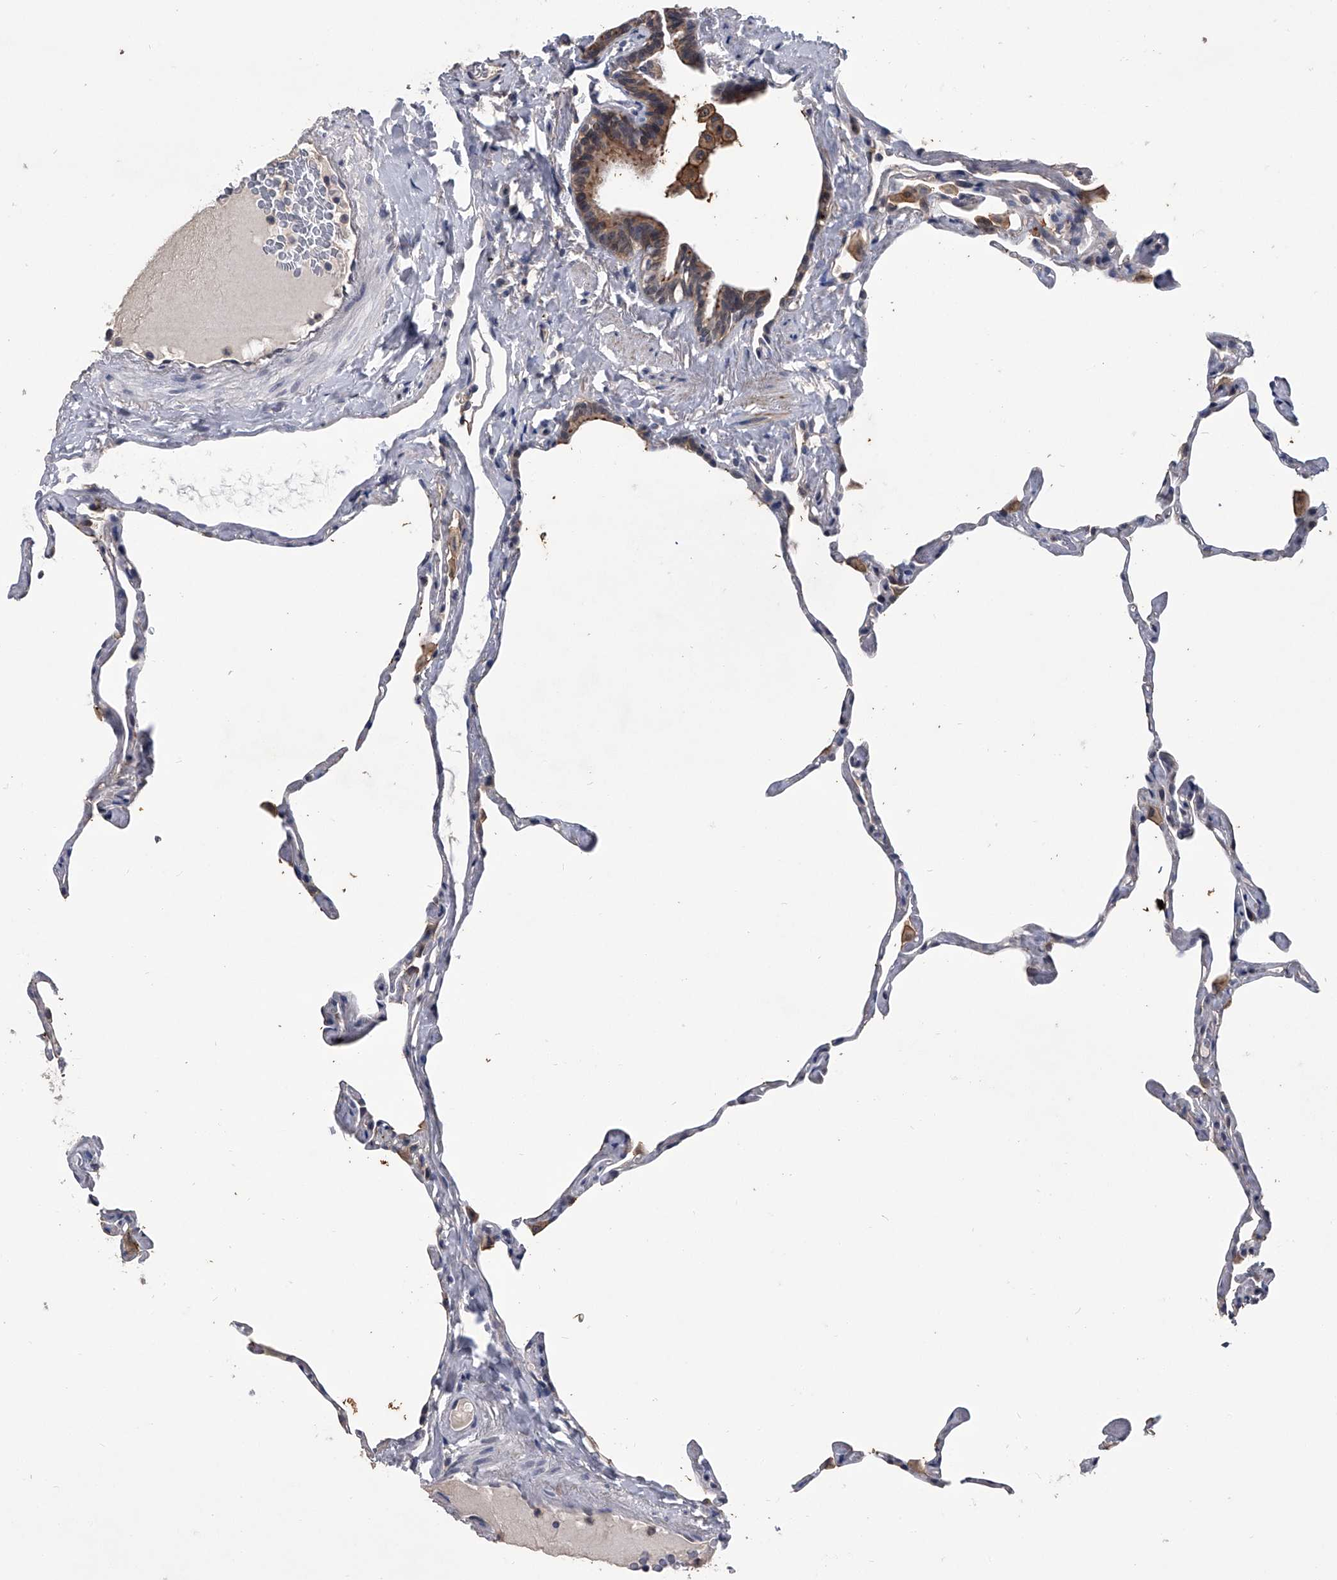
{"staining": {"intensity": "negative", "quantity": "none", "location": "none"}, "tissue": "lung", "cell_type": "Alveolar cells", "image_type": "normal", "snomed": [{"axis": "morphology", "description": "Normal tissue, NOS"}, {"axis": "topography", "description": "Lung"}], "caption": "A histopathology image of lung stained for a protein demonstrates no brown staining in alveolar cells. (DAB IHC, high magnification).", "gene": "MAP4K3", "patient": {"sex": "male", "age": 65}}